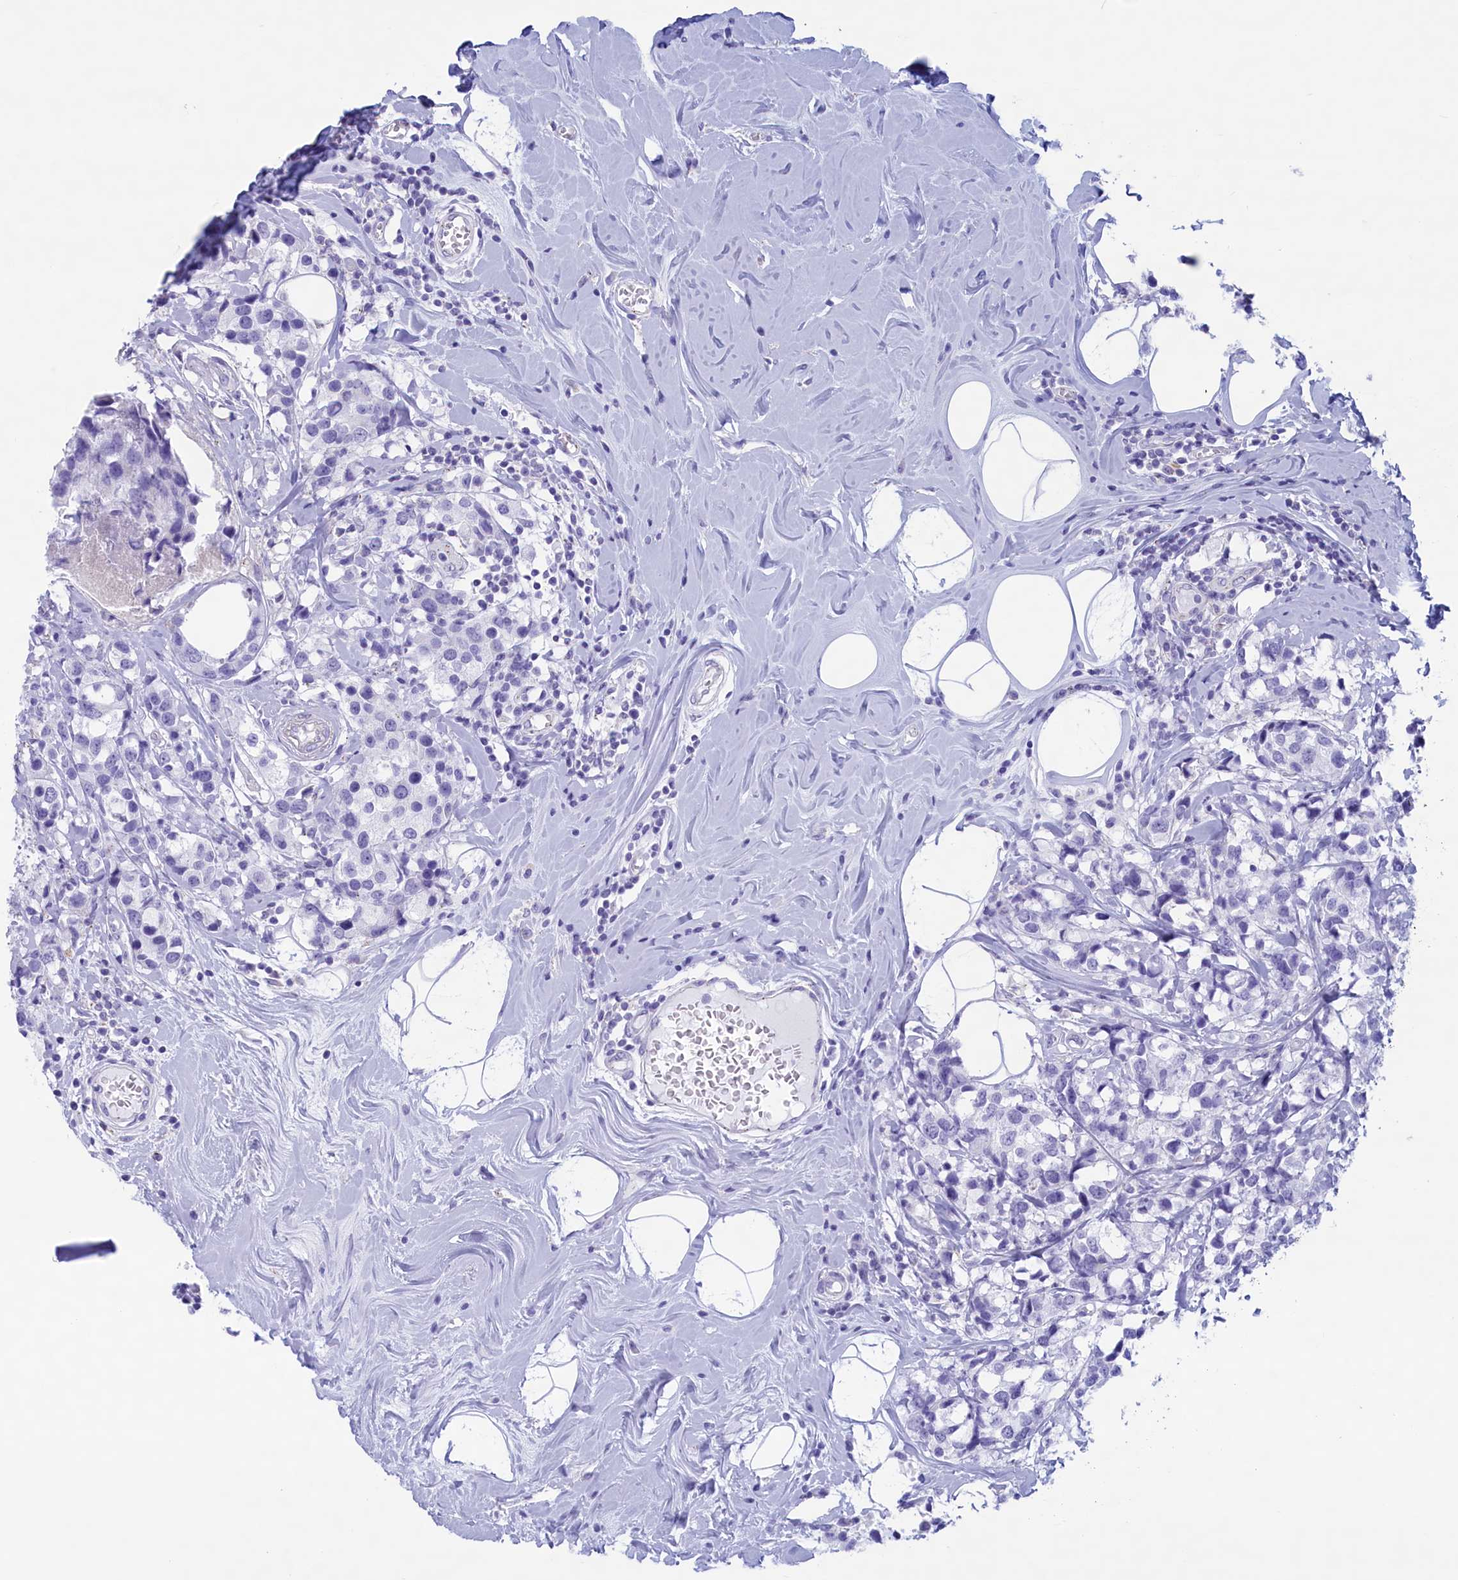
{"staining": {"intensity": "negative", "quantity": "none", "location": "none"}, "tissue": "breast cancer", "cell_type": "Tumor cells", "image_type": "cancer", "snomed": [{"axis": "morphology", "description": "Lobular carcinoma"}, {"axis": "topography", "description": "Breast"}], "caption": "Immunohistochemical staining of human breast lobular carcinoma displays no significant expression in tumor cells.", "gene": "MPV17L2", "patient": {"sex": "female", "age": 59}}